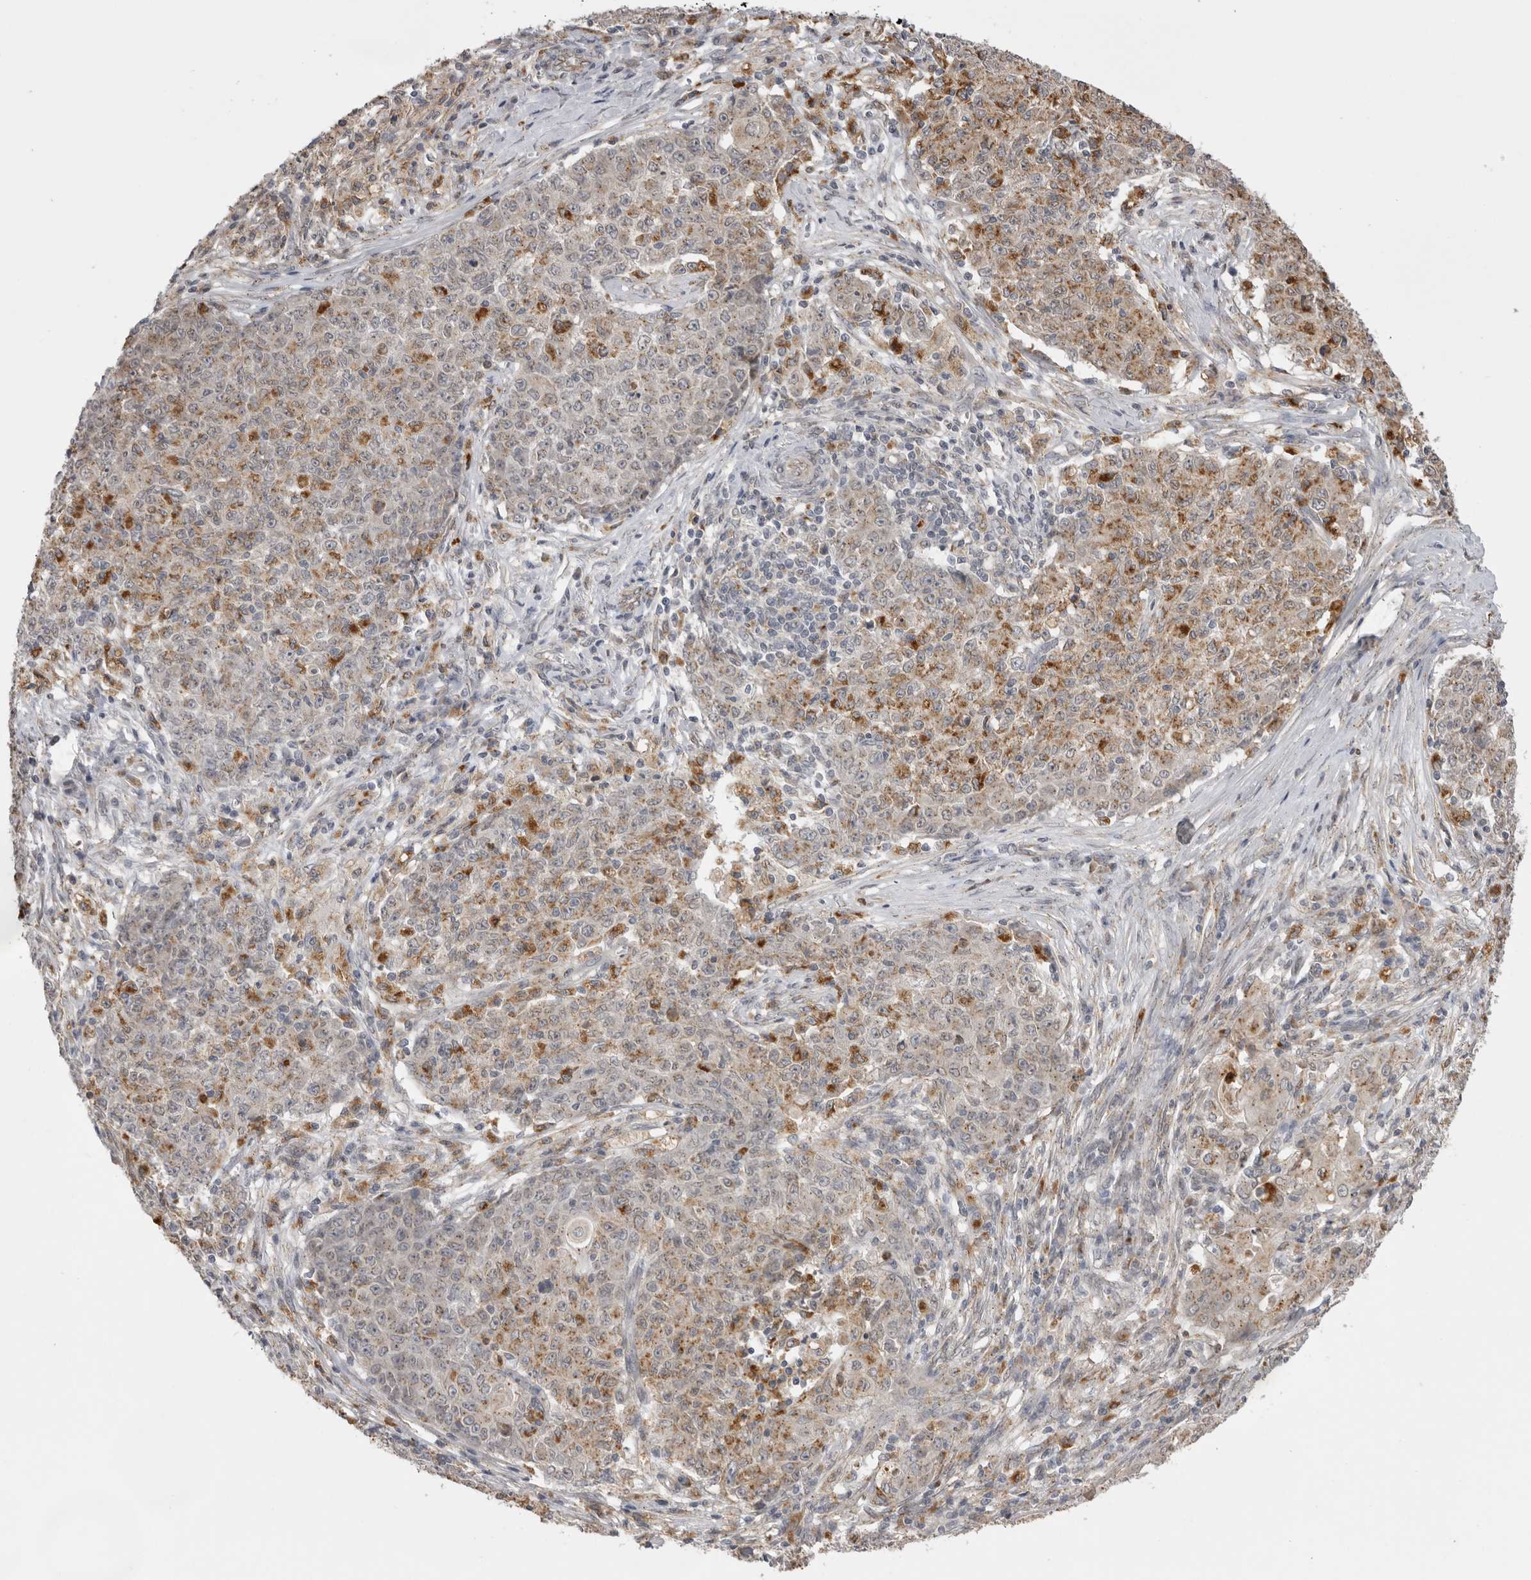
{"staining": {"intensity": "moderate", "quantity": "25%-75%", "location": "cytoplasmic/membranous"}, "tissue": "ovarian cancer", "cell_type": "Tumor cells", "image_type": "cancer", "snomed": [{"axis": "morphology", "description": "Carcinoma, endometroid"}, {"axis": "topography", "description": "Ovary"}], "caption": "Protein staining of ovarian endometroid carcinoma tissue displays moderate cytoplasmic/membranous staining in approximately 25%-75% of tumor cells.", "gene": "TLR3", "patient": {"sex": "female", "age": 42}}